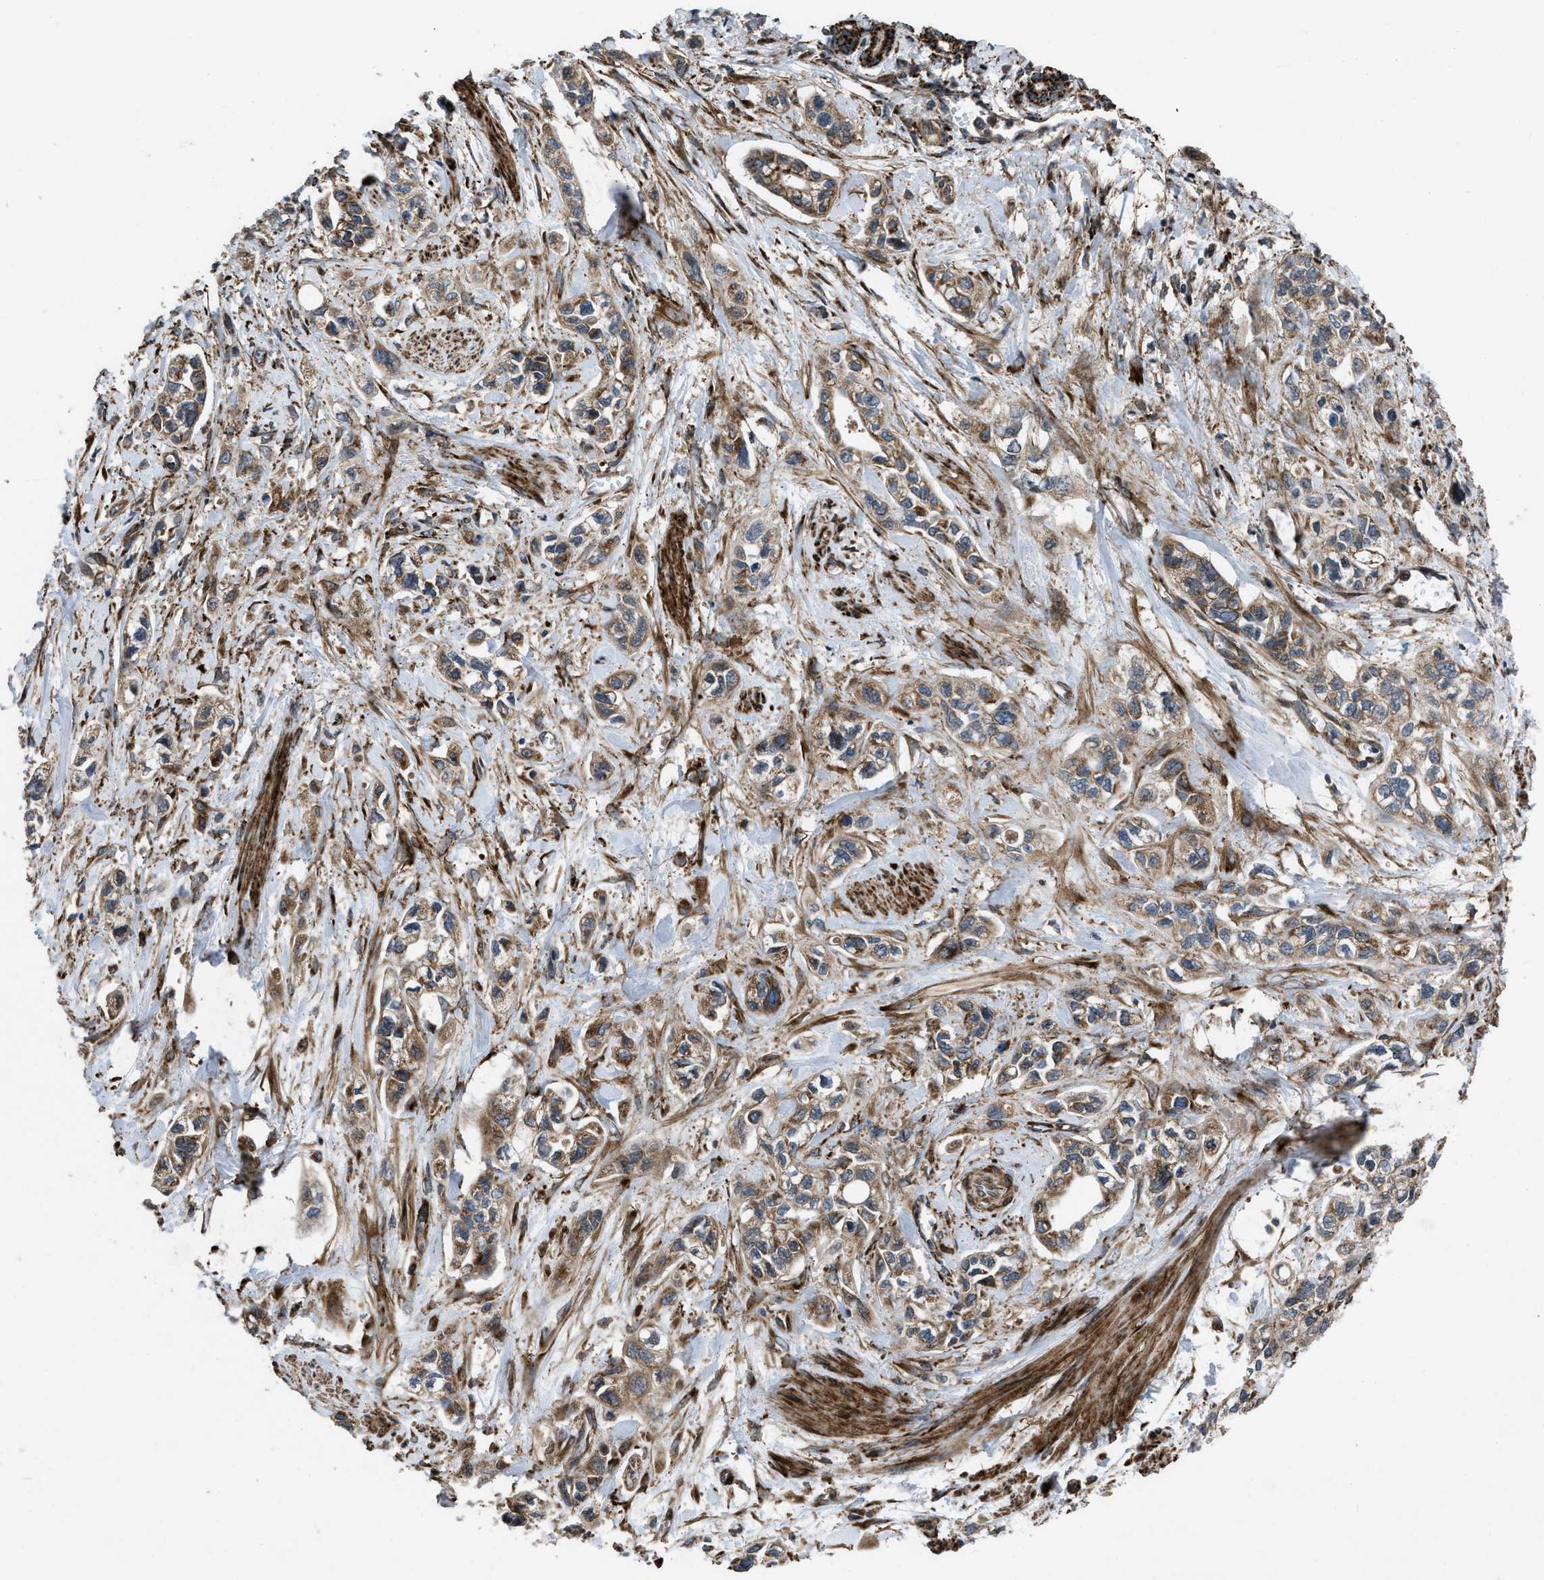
{"staining": {"intensity": "moderate", "quantity": ">75%", "location": "cytoplasmic/membranous"}, "tissue": "pancreatic cancer", "cell_type": "Tumor cells", "image_type": "cancer", "snomed": [{"axis": "morphology", "description": "Adenocarcinoma, NOS"}, {"axis": "topography", "description": "Pancreas"}], "caption": "This is a micrograph of immunohistochemistry (IHC) staining of pancreatic cancer (adenocarcinoma), which shows moderate staining in the cytoplasmic/membranous of tumor cells.", "gene": "PER3", "patient": {"sex": "male", "age": 74}}